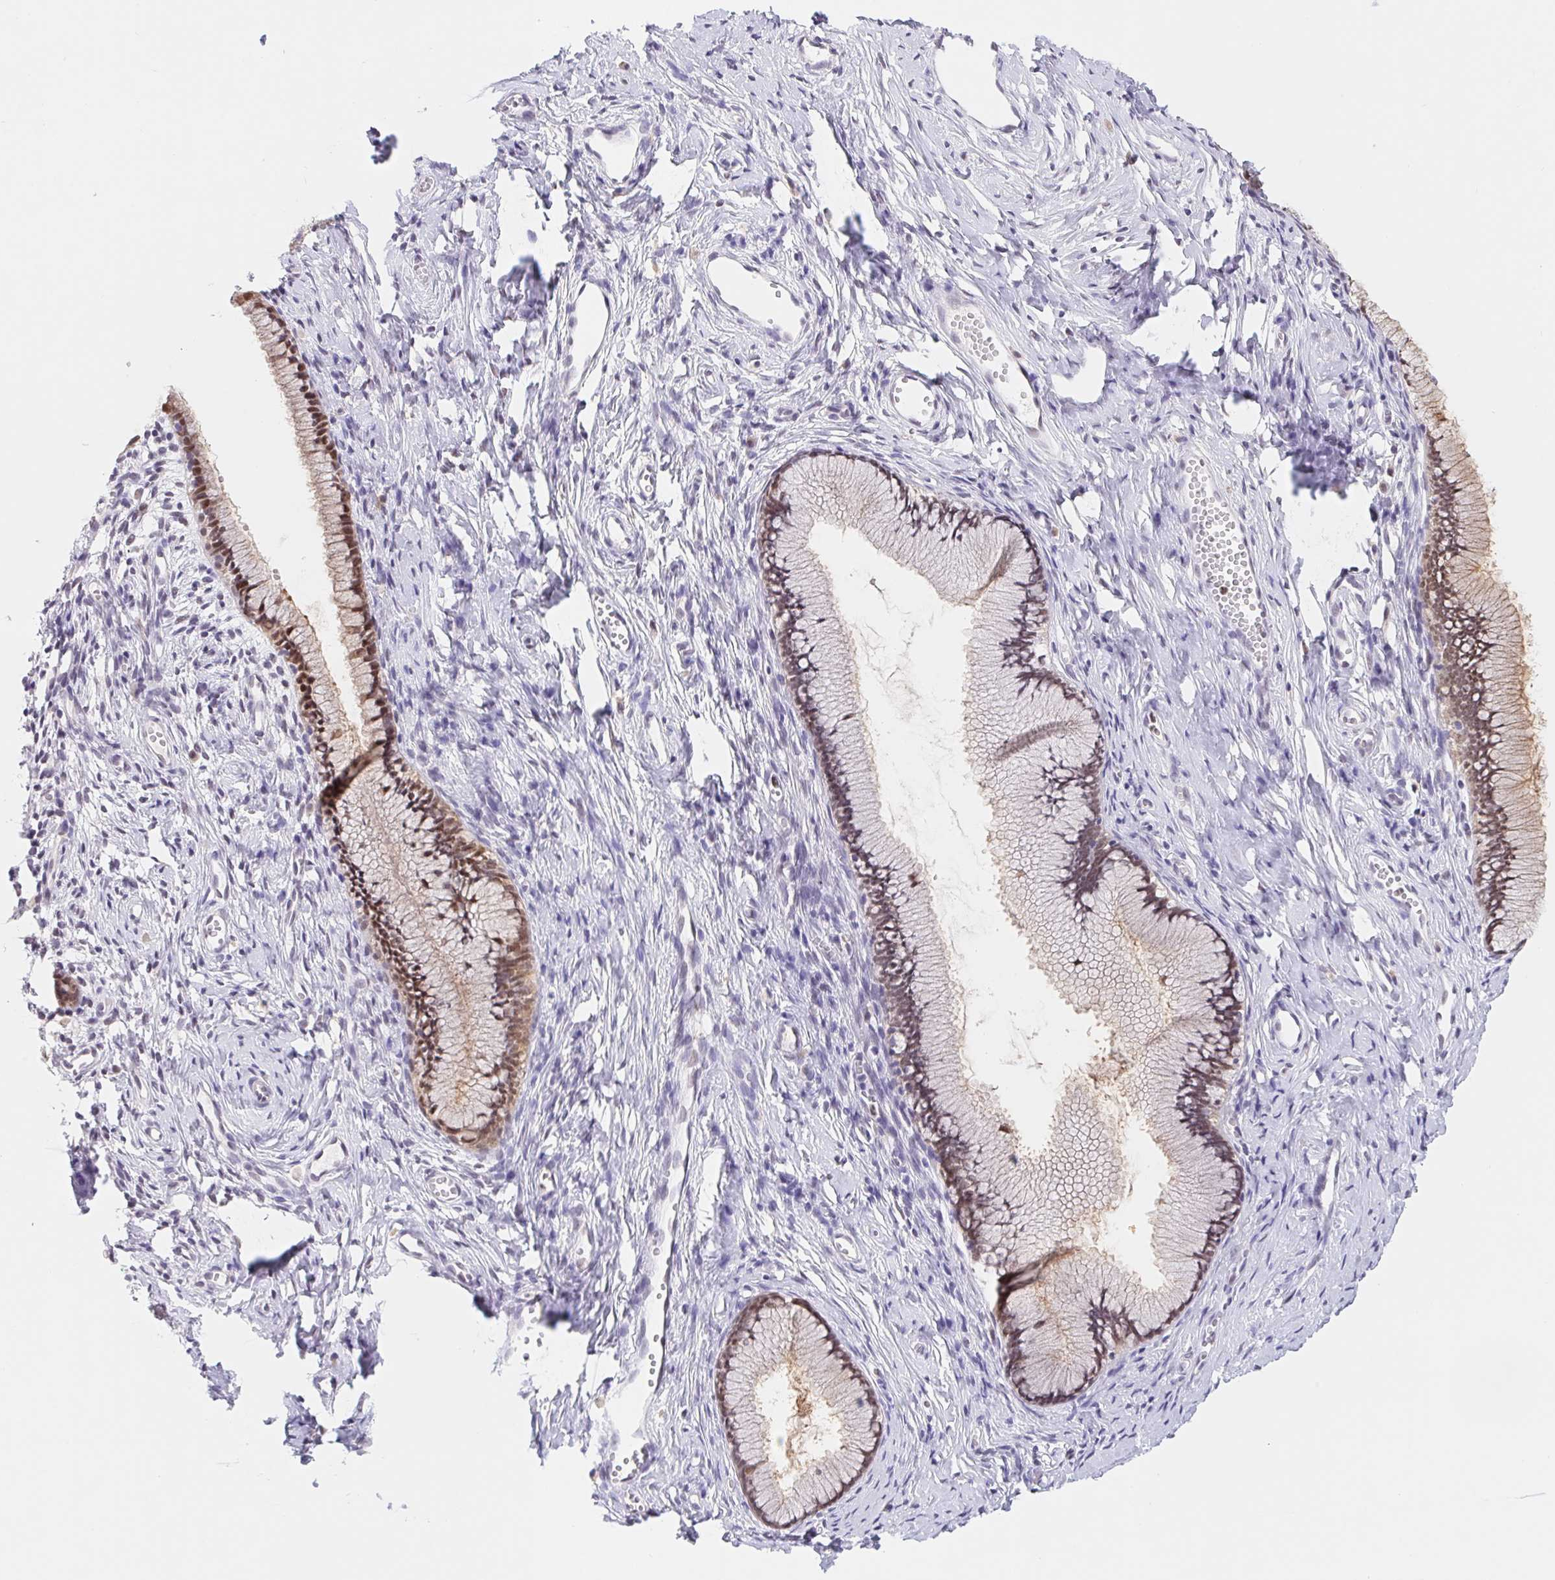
{"staining": {"intensity": "weak", "quantity": ">75%", "location": "nuclear"}, "tissue": "cervix", "cell_type": "Glandular cells", "image_type": "normal", "snomed": [{"axis": "morphology", "description": "Normal tissue, NOS"}, {"axis": "topography", "description": "Cervix"}], "caption": "Immunohistochemical staining of normal human cervix shows >75% levels of weak nuclear protein positivity in approximately >75% of glandular cells. (IHC, brightfield microscopy, high magnification).", "gene": "L3MBTL4", "patient": {"sex": "female", "age": 40}}